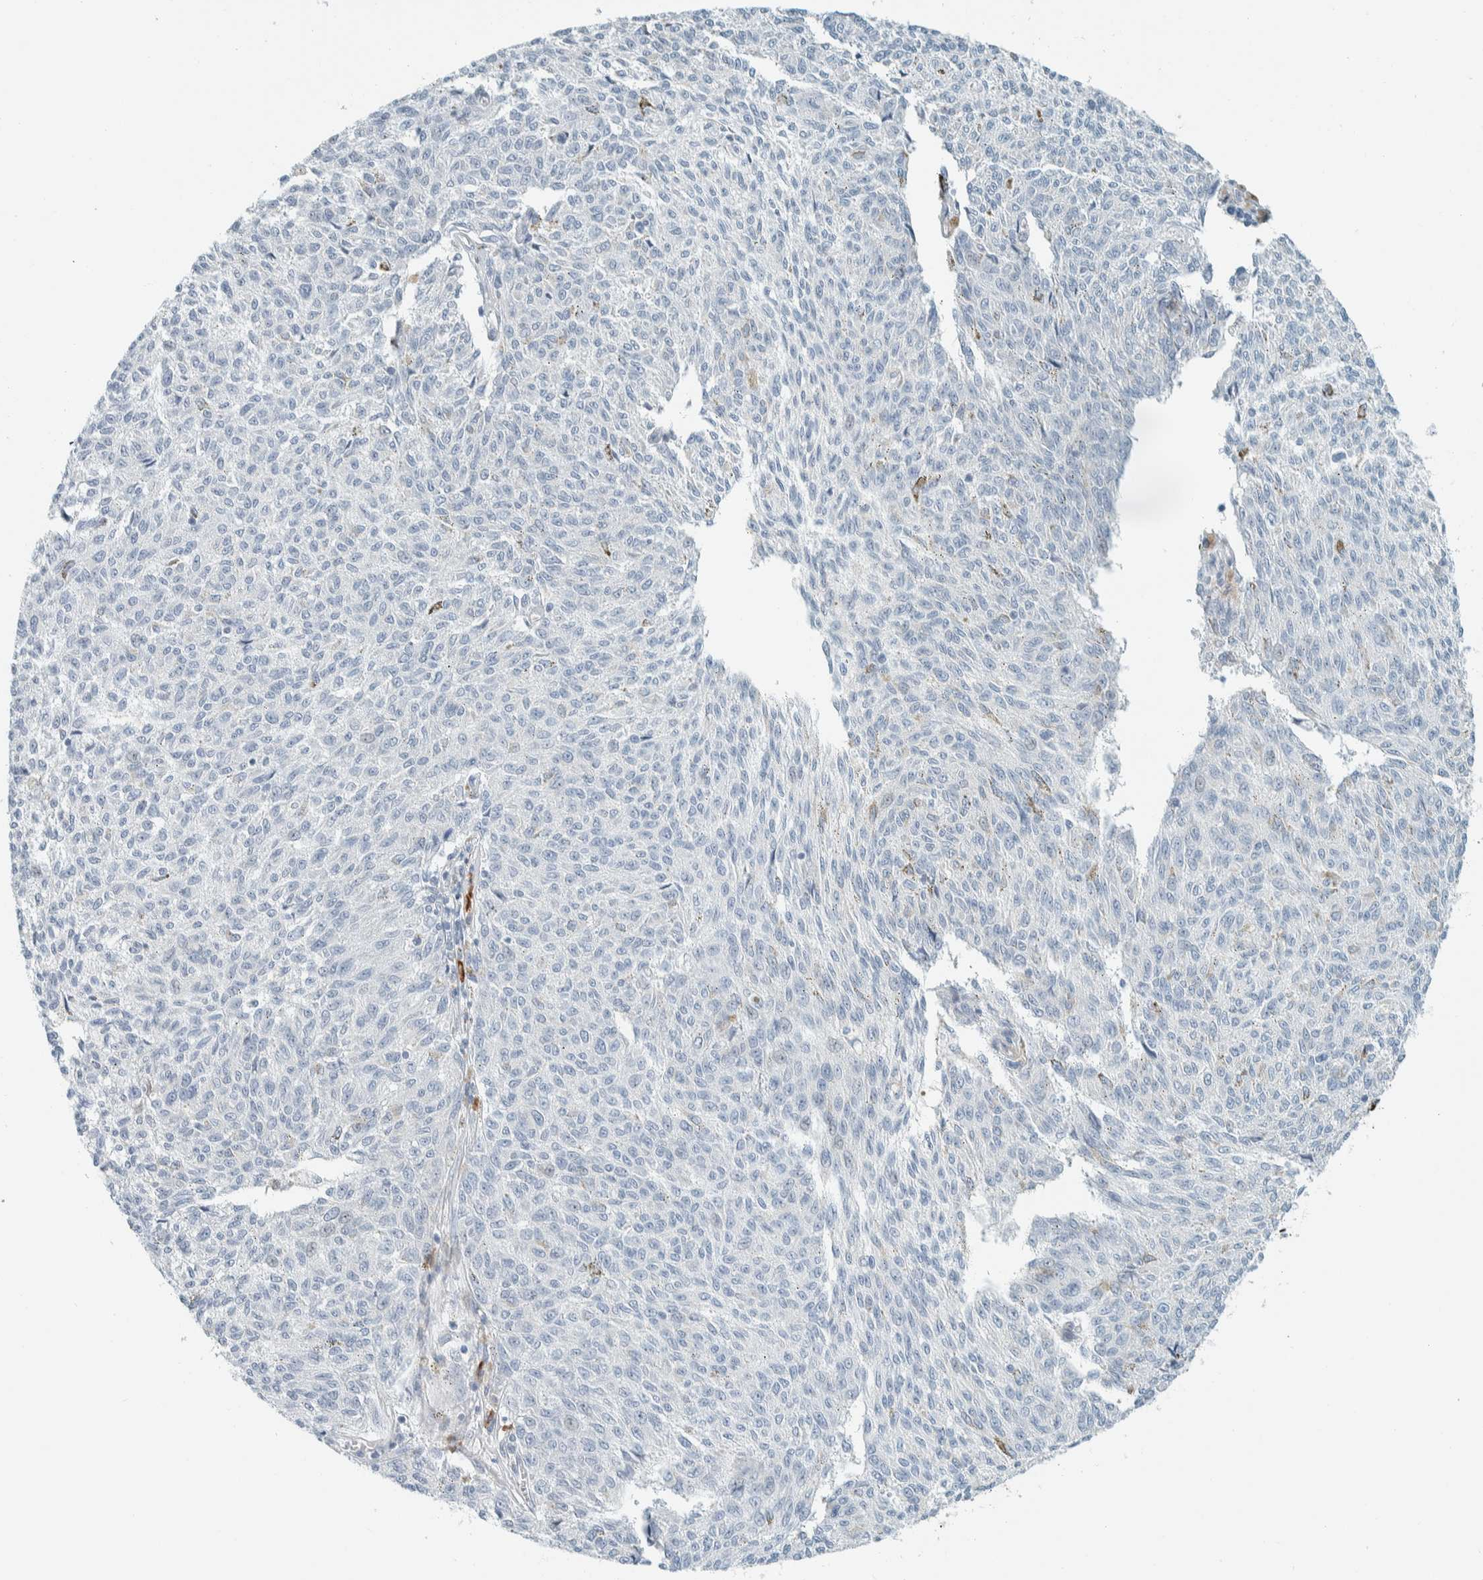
{"staining": {"intensity": "negative", "quantity": "none", "location": "none"}, "tissue": "melanoma", "cell_type": "Tumor cells", "image_type": "cancer", "snomed": [{"axis": "morphology", "description": "Malignant melanoma, NOS"}, {"axis": "topography", "description": "Skin"}], "caption": "Immunohistochemistry (IHC) of malignant melanoma shows no positivity in tumor cells.", "gene": "ARHGAP27", "patient": {"sex": "female", "age": 72}}